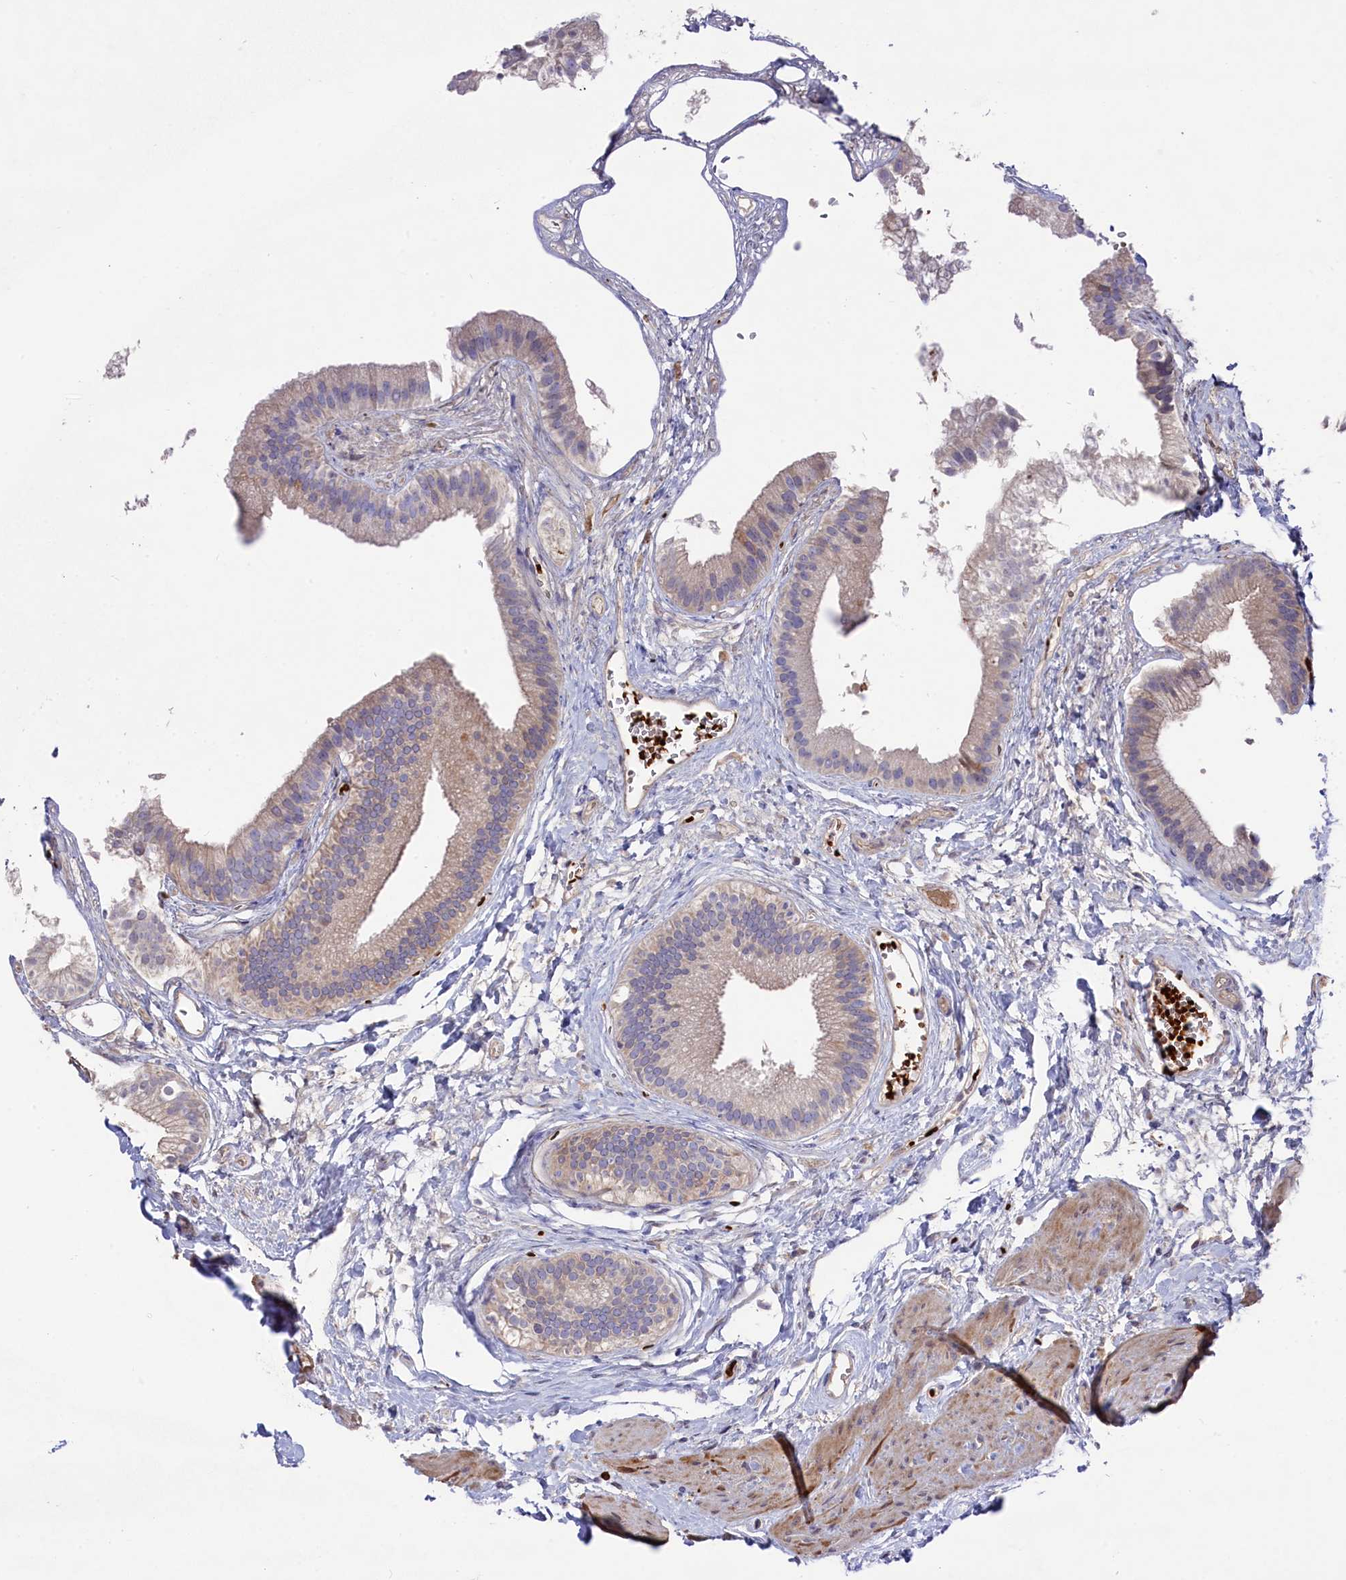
{"staining": {"intensity": "moderate", "quantity": "<25%", "location": "cytoplasmic/membranous"}, "tissue": "gallbladder", "cell_type": "Glandular cells", "image_type": "normal", "snomed": [{"axis": "morphology", "description": "Normal tissue, NOS"}, {"axis": "topography", "description": "Gallbladder"}], "caption": "Immunohistochemistry histopathology image of unremarkable human gallbladder stained for a protein (brown), which demonstrates low levels of moderate cytoplasmic/membranous staining in approximately <25% of glandular cells.", "gene": "LHFPL4", "patient": {"sex": "female", "age": 54}}